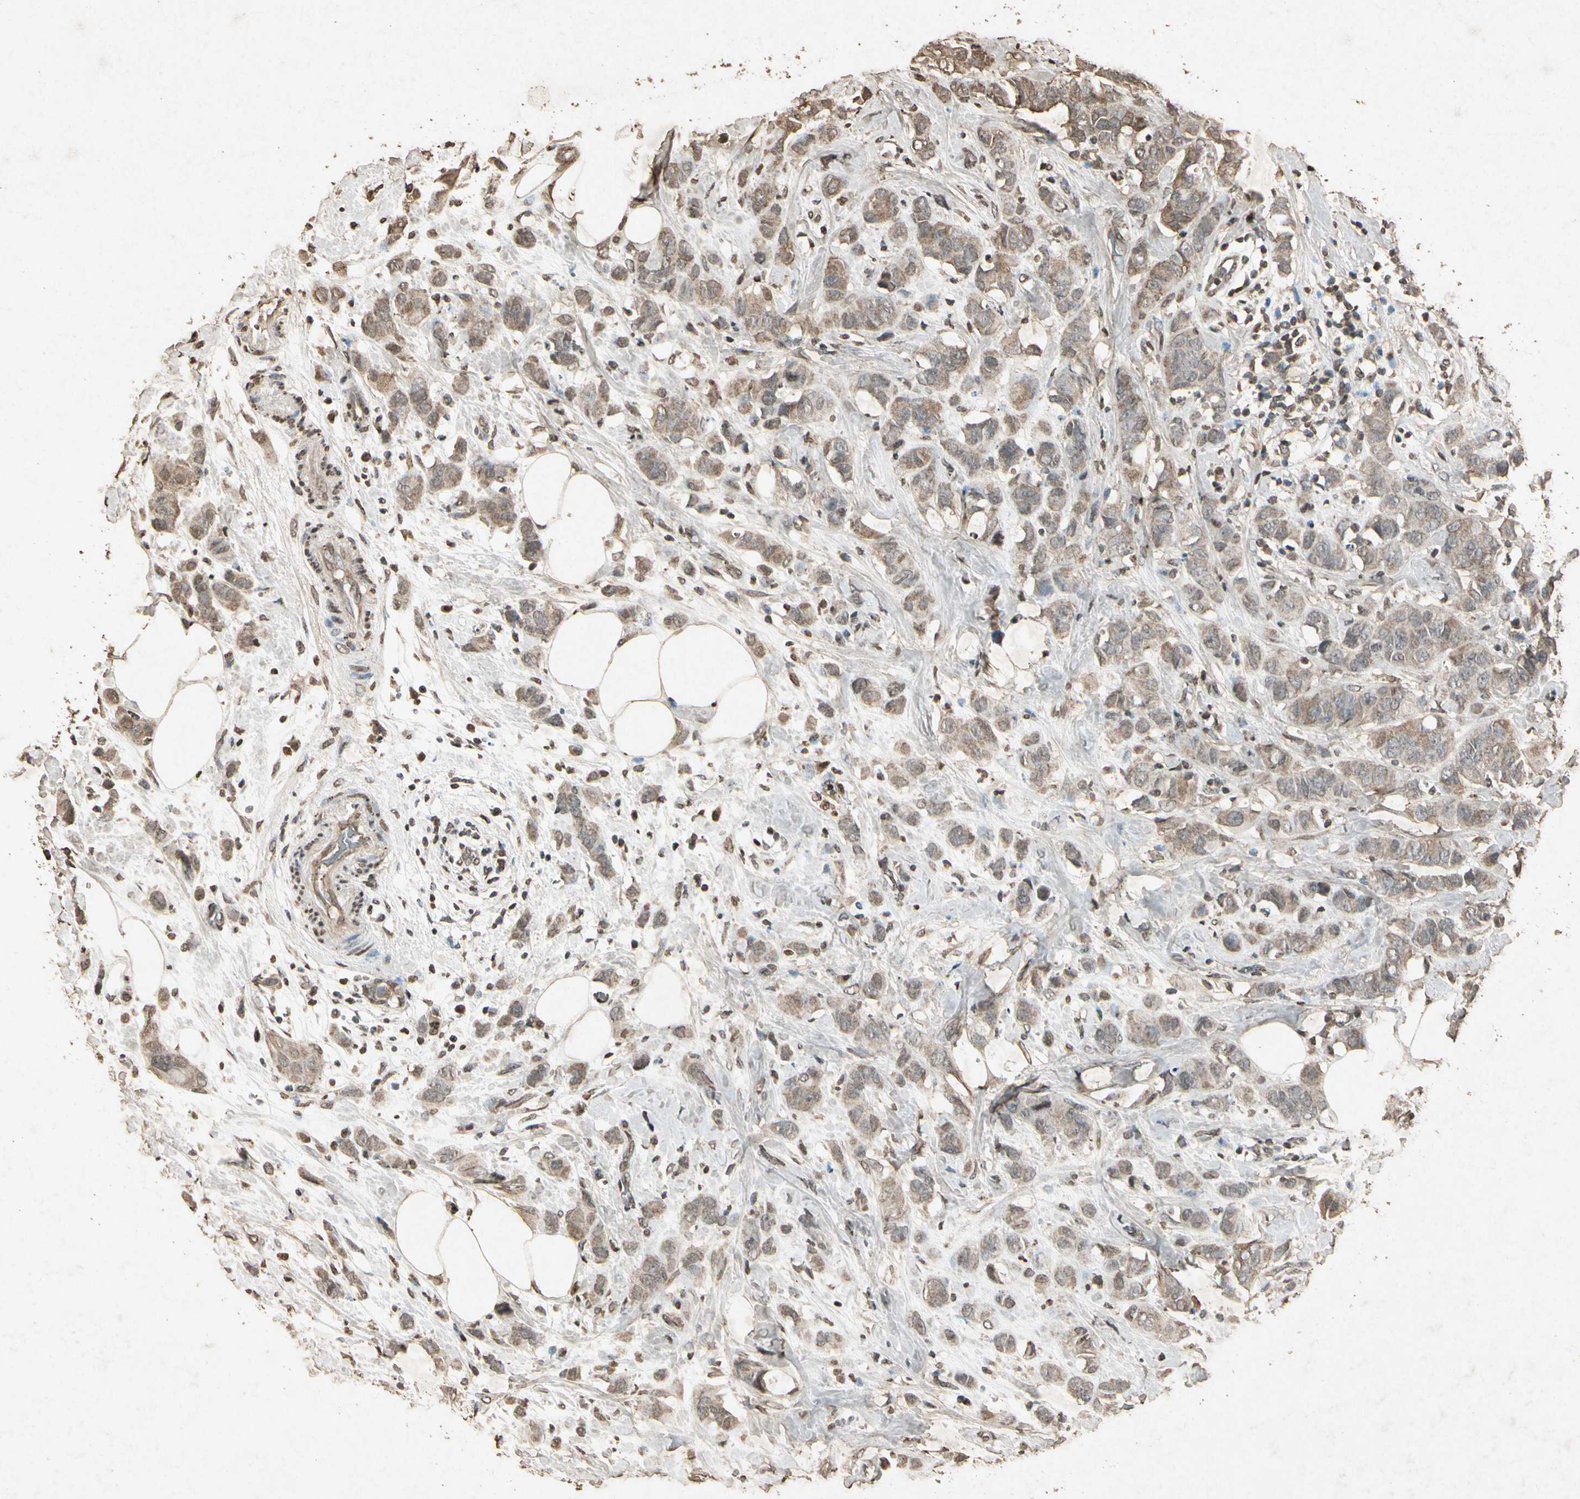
{"staining": {"intensity": "moderate", "quantity": ">75%", "location": "cytoplasmic/membranous"}, "tissue": "breast cancer", "cell_type": "Tumor cells", "image_type": "cancer", "snomed": [{"axis": "morphology", "description": "Normal tissue, NOS"}, {"axis": "morphology", "description": "Duct carcinoma"}, {"axis": "topography", "description": "Breast"}], "caption": "The immunohistochemical stain highlights moderate cytoplasmic/membranous expression in tumor cells of breast cancer (intraductal carcinoma) tissue.", "gene": "GC", "patient": {"sex": "female", "age": 50}}